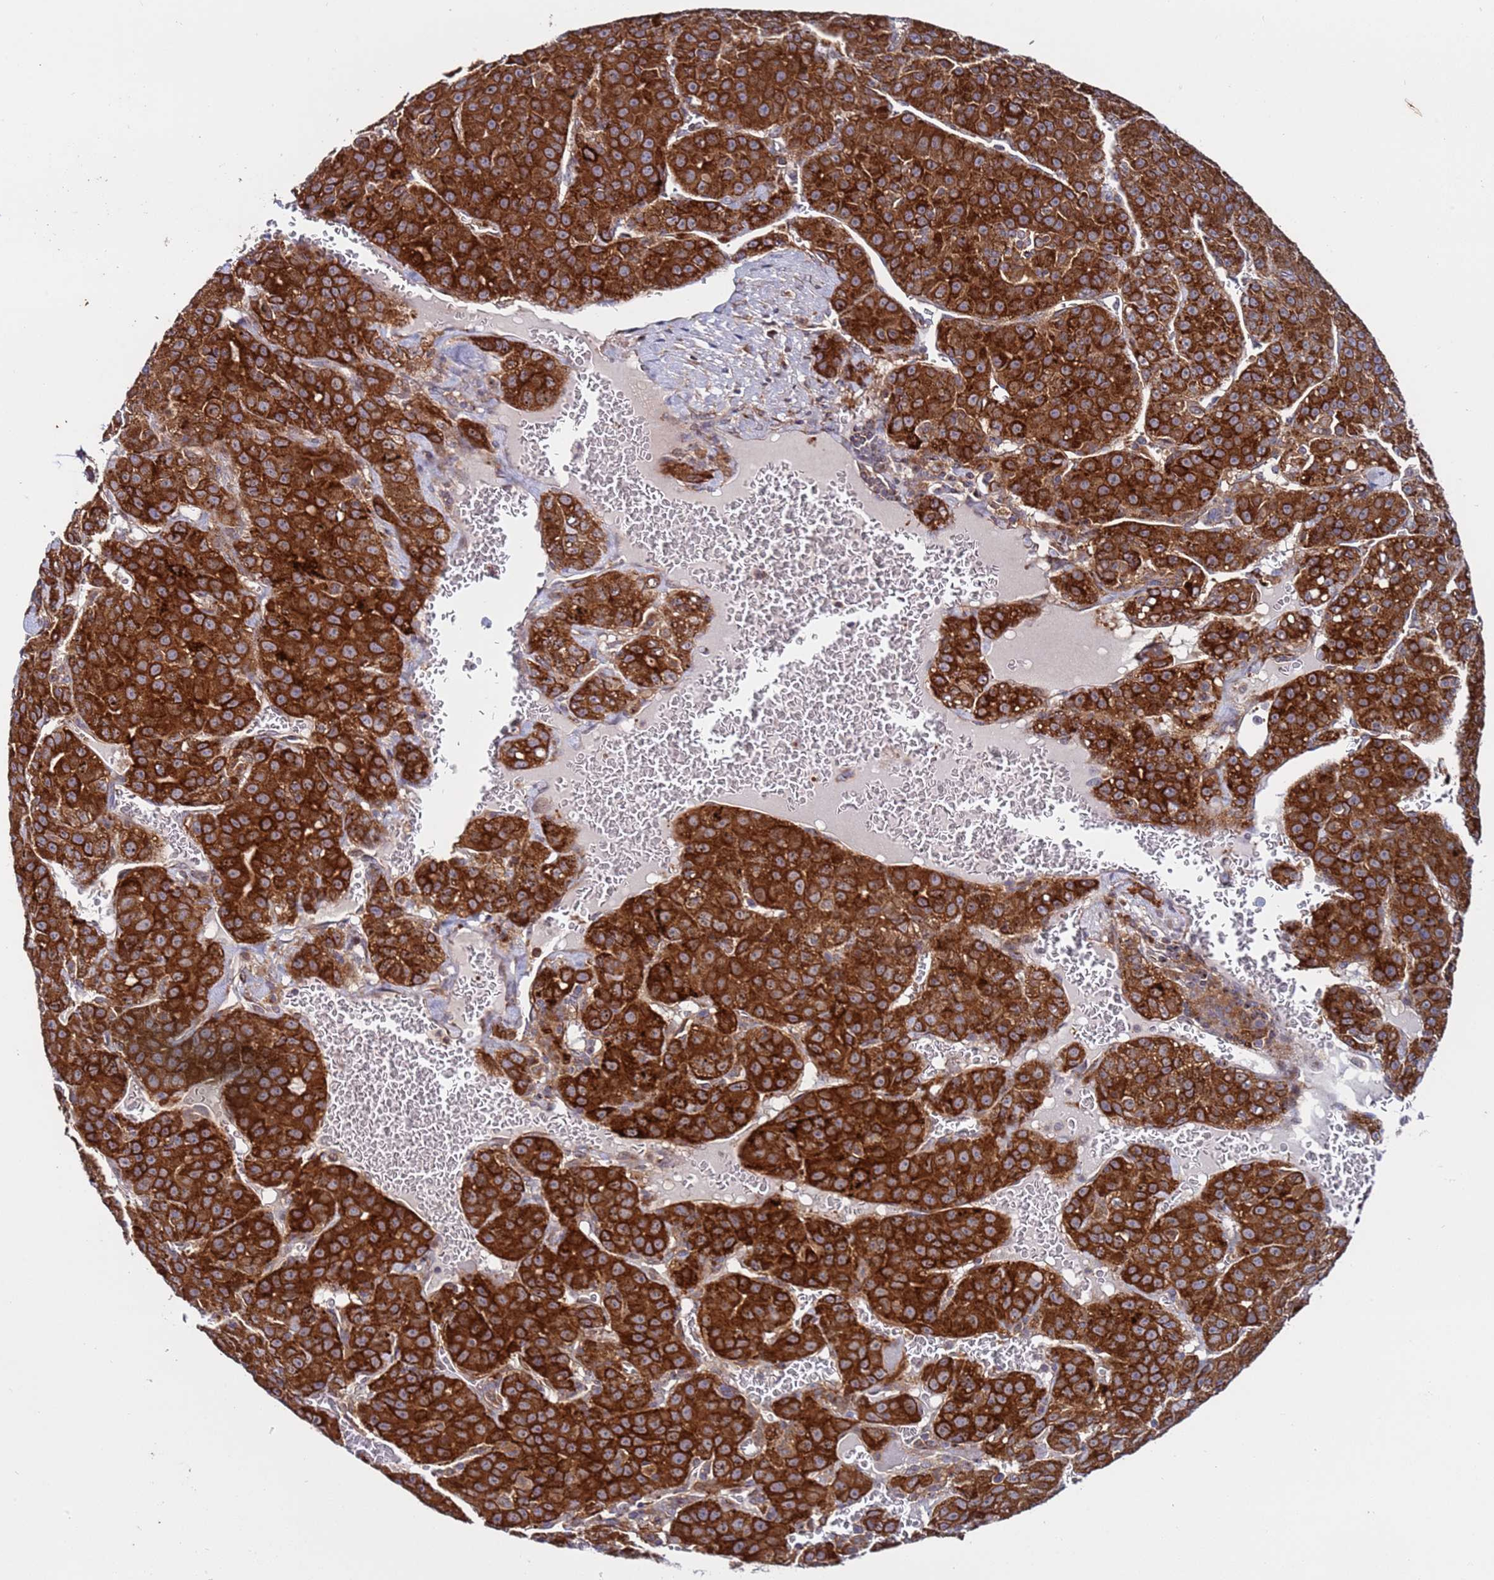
{"staining": {"intensity": "strong", "quantity": ">75%", "location": "cytoplasmic/membranous"}, "tissue": "liver cancer", "cell_type": "Tumor cells", "image_type": "cancer", "snomed": [{"axis": "morphology", "description": "Carcinoma, Hepatocellular, NOS"}, {"axis": "topography", "description": "Liver"}], "caption": "Immunohistochemical staining of liver cancer (hepatocellular carcinoma) demonstrates high levels of strong cytoplasmic/membranous protein expression in approximately >75% of tumor cells.", "gene": "TMEM176B", "patient": {"sex": "female", "age": 53}}